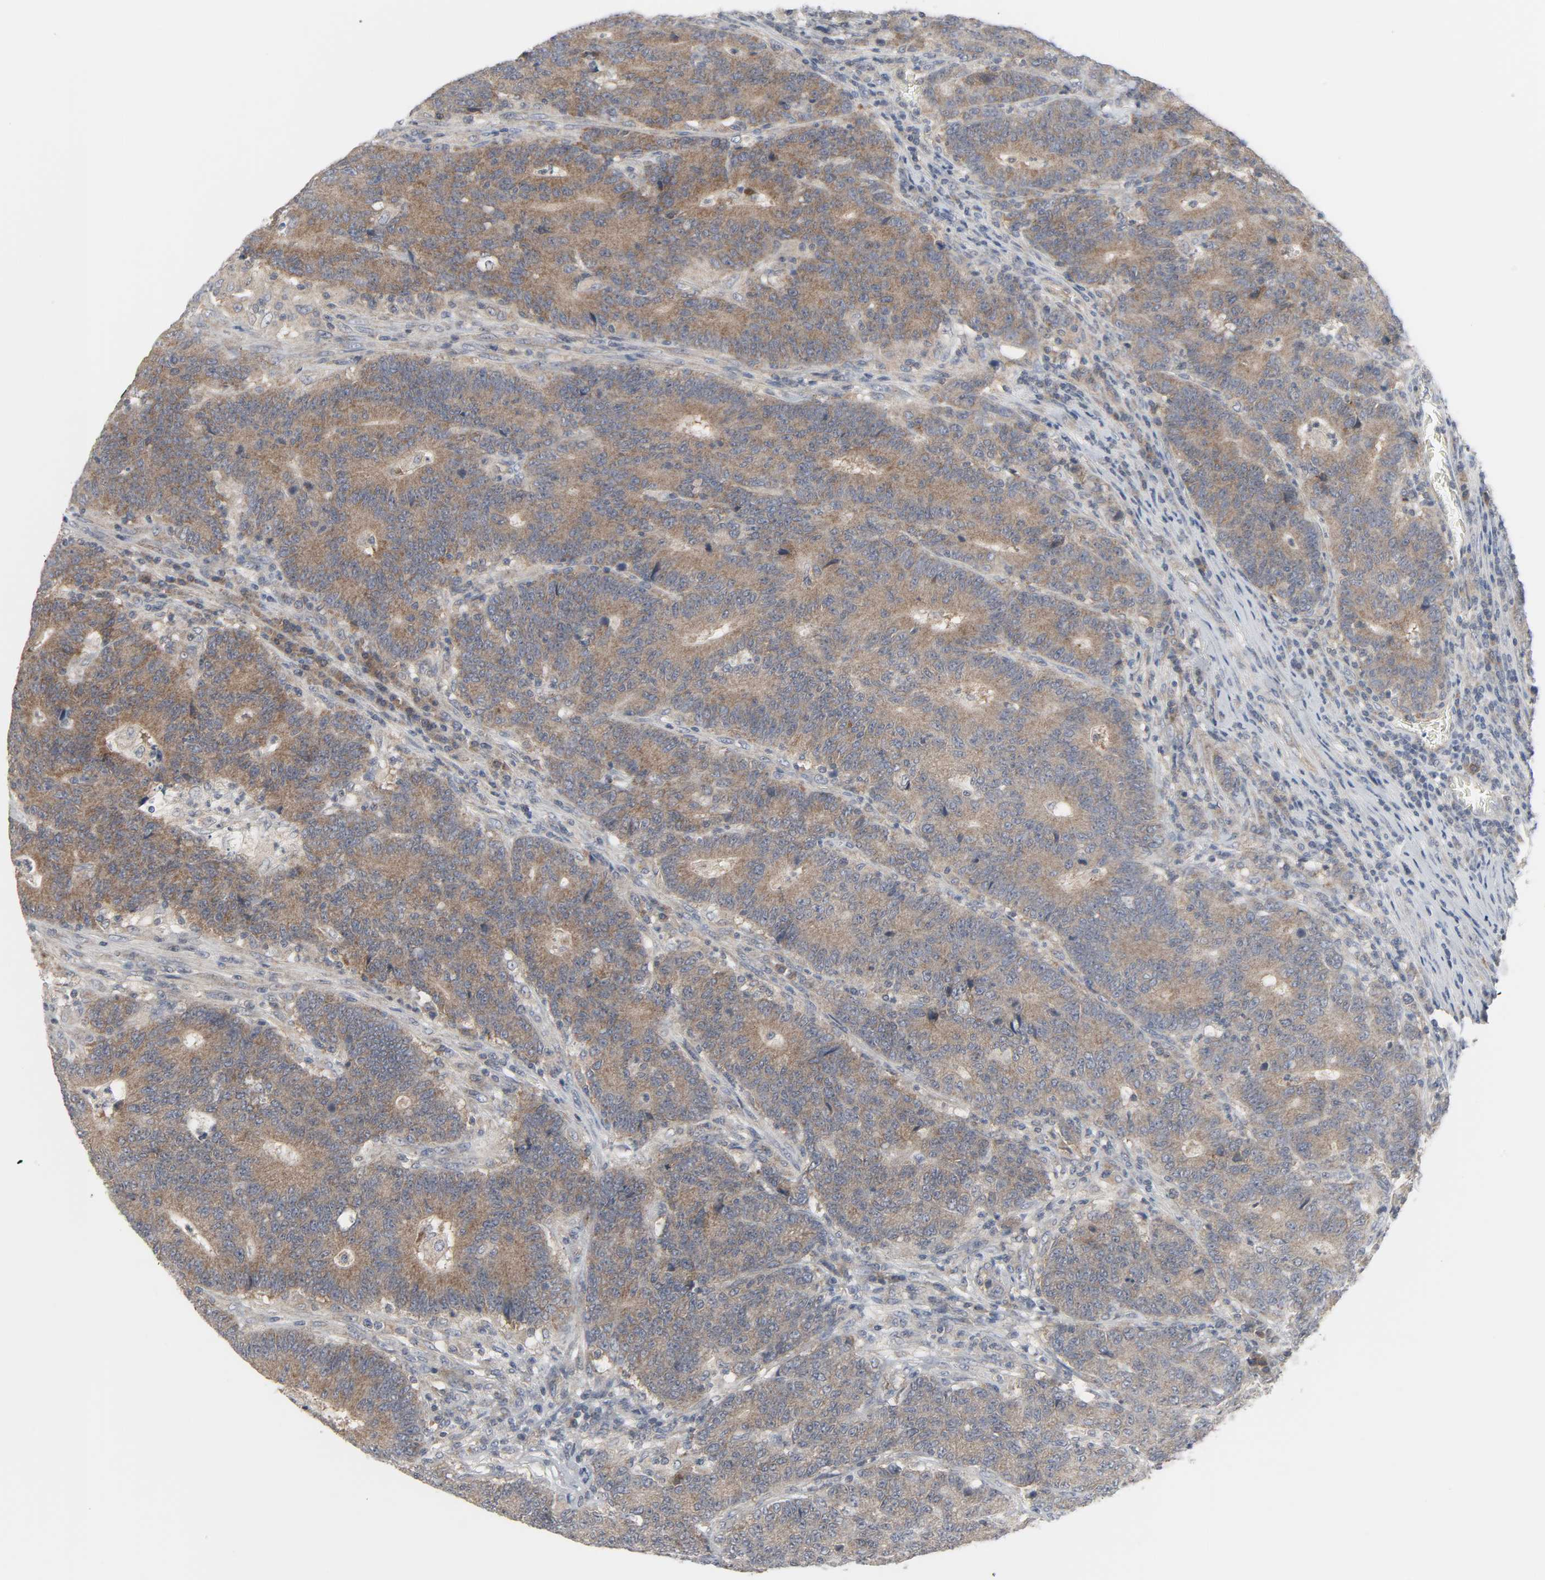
{"staining": {"intensity": "moderate", "quantity": ">75%", "location": "cytoplasmic/membranous"}, "tissue": "colorectal cancer", "cell_type": "Tumor cells", "image_type": "cancer", "snomed": [{"axis": "morphology", "description": "Normal tissue, NOS"}, {"axis": "morphology", "description": "Adenocarcinoma, NOS"}, {"axis": "topography", "description": "Colon"}], "caption": "Colorectal adenocarcinoma tissue reveals moderate cytoplasmic/membranous expression in approximately >75% of tumor cells, visualized by immunohistochemistry.", "gene": "CLIP1", "patient": {"sex": "female", "age": 75}}